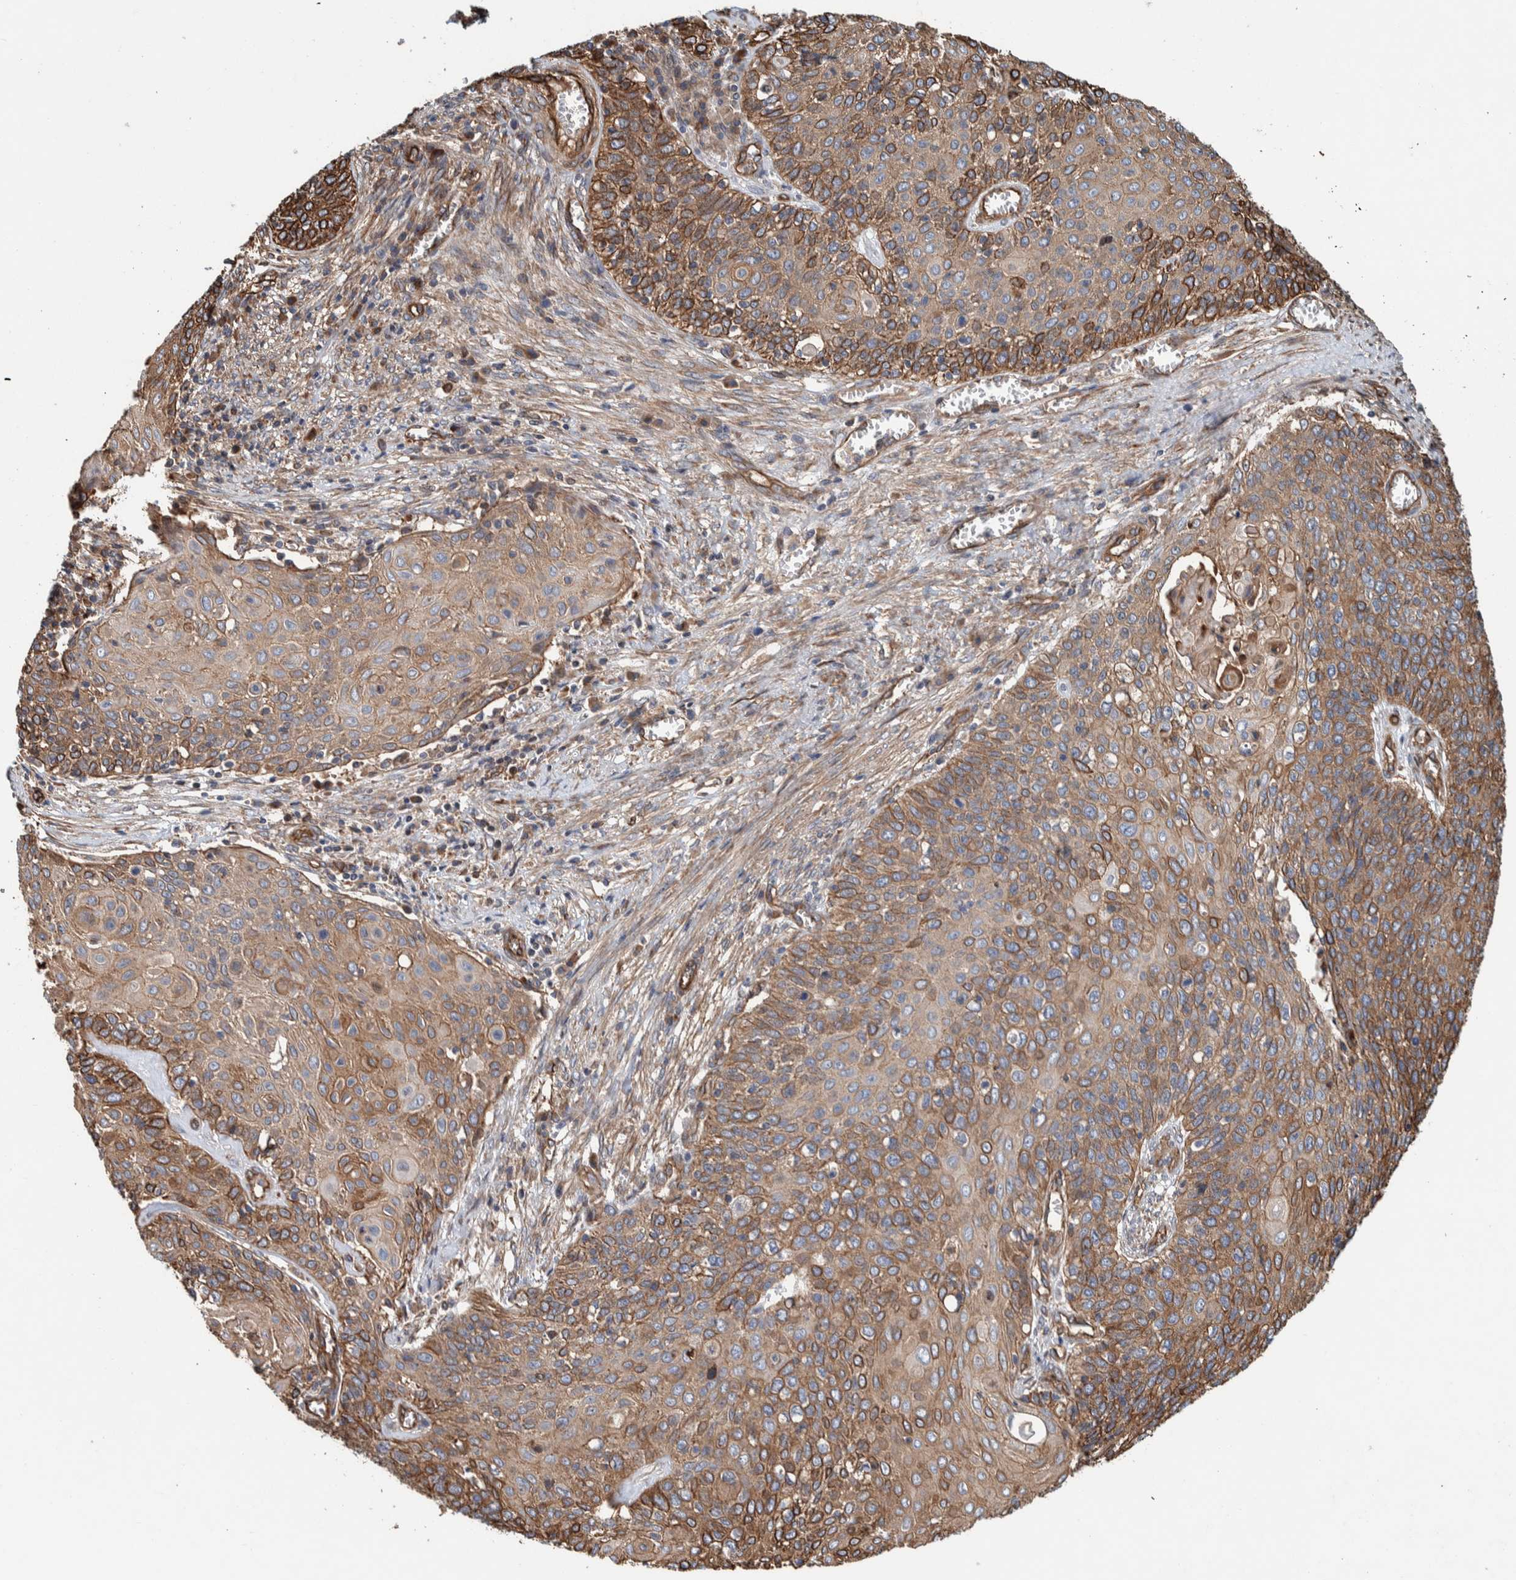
{"staining": {"intensity": "moderate", "quantity": ">75%", "location": "cytoplasmic/membranous"}, "tissue": "cervical cancer", "cell_type": "Tumor cells", "image_type": "cancer", "snomed": [{"axis": "morphology", "description": "Squamous cell carcinoma, NOS"}, {"axis": "topography", "description": "Cervix"}], "caption": "The micrograph exhibits a brown stain indicating the presence of a protein in the cytoplasmic/membranous of tumor cells in cervical squamous cell carcinoma.", "gene": "PKD1L1", "patient": {"sex": "female", "age": 39}}